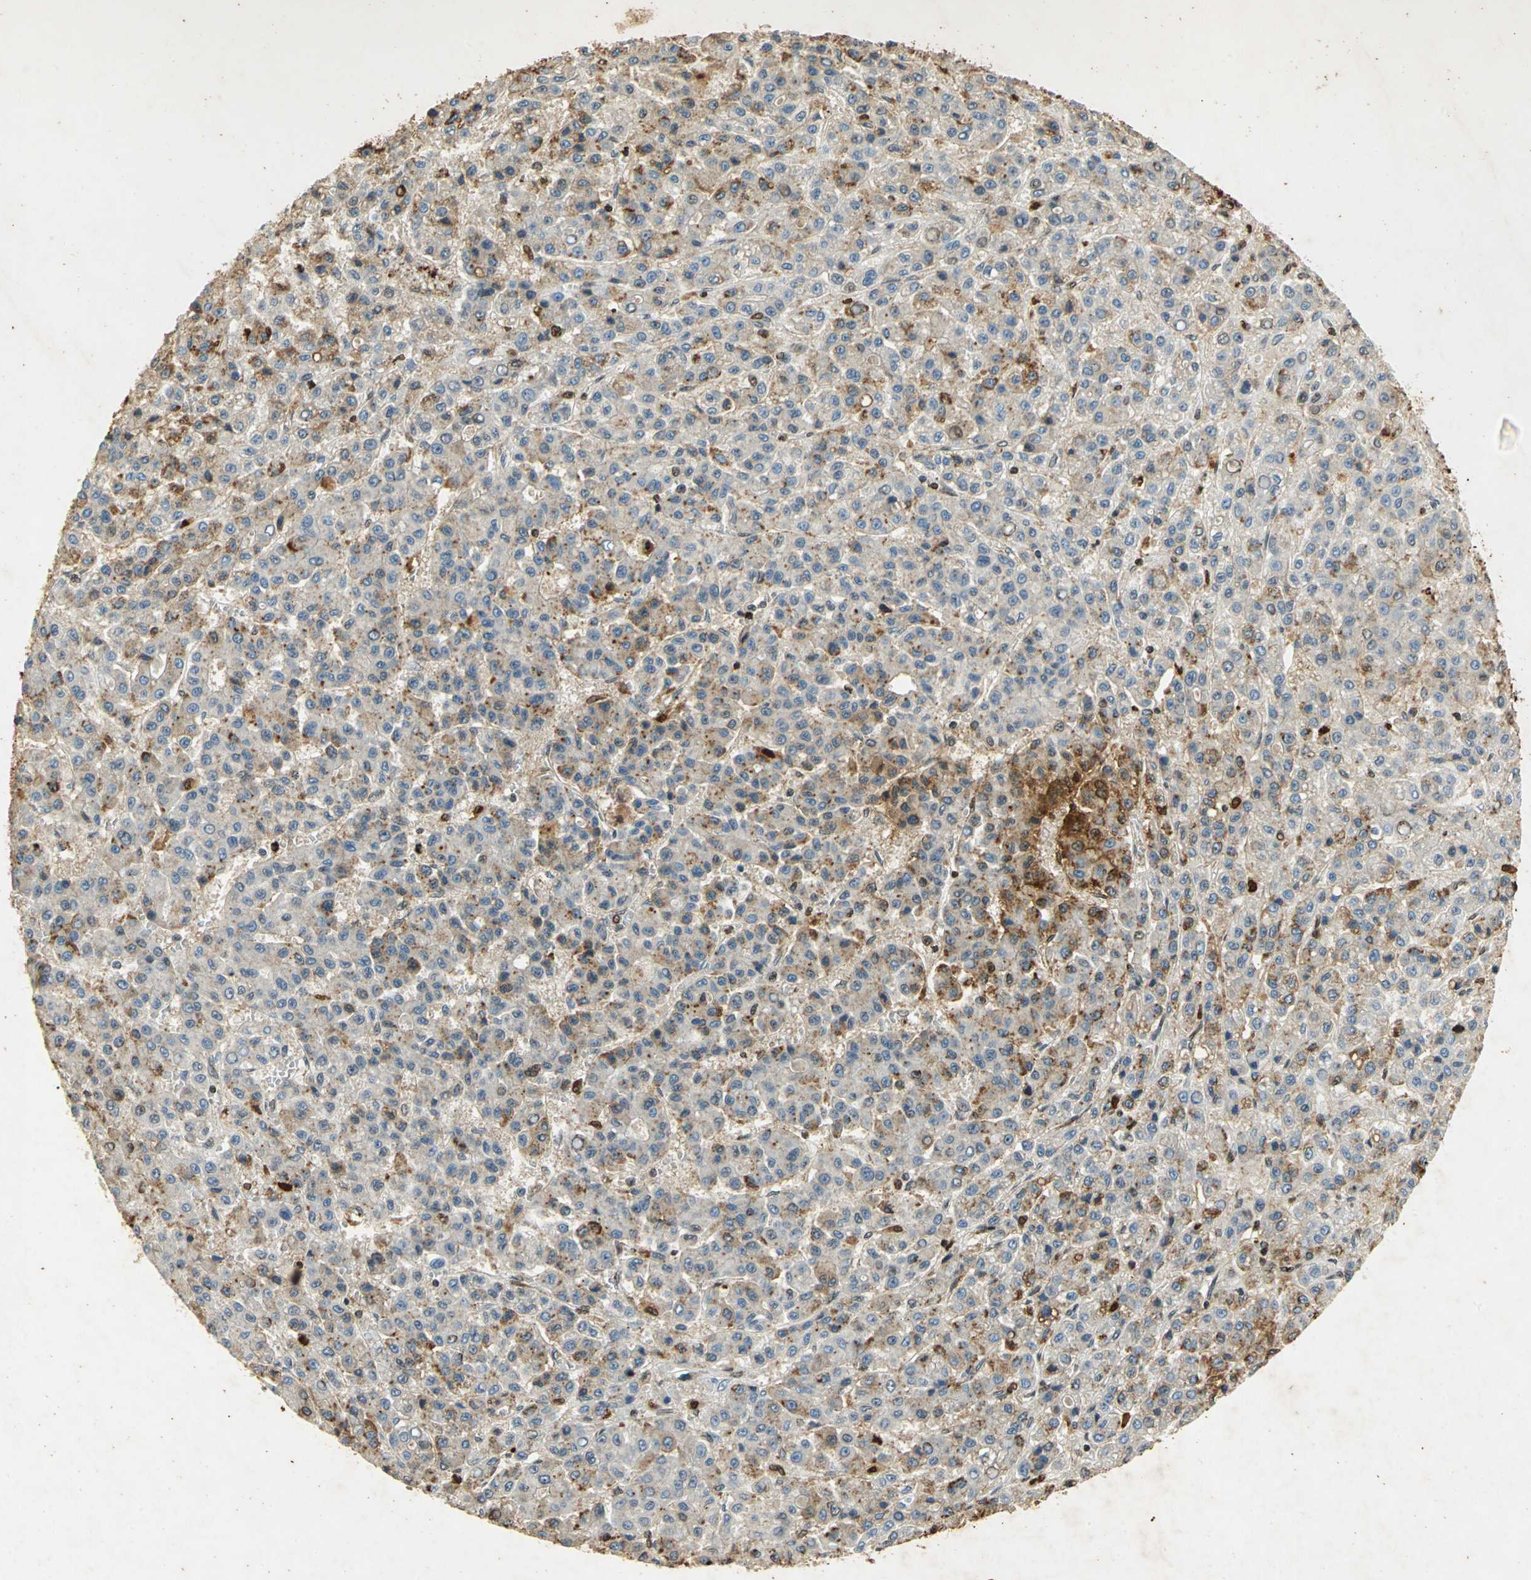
{"staining": {"intensity": "moderate", "quantity": "25%-75%", "location": "cytoplasmic/membranous"}, "tissue": "liver cancer", "cell_type": "Tumor cells", "image_type": "cancer", "snomed": [{"axis": "morphology", "description": "Carcinoma, Hepatocellular, NOS"}, {"axis": "topography", "description": "Liver"}], "caption": "This histopathology image demonstrates hepatocellular carcinoma (liver) stained with IHC to label a protein in brown. The cytoplasmic/membranous of tumor cells show moderate positivity for the protein. Nuclei are counter-stained blue.", "gene": "ANXA4", "patient": {"sex": "male", "age": 70}}